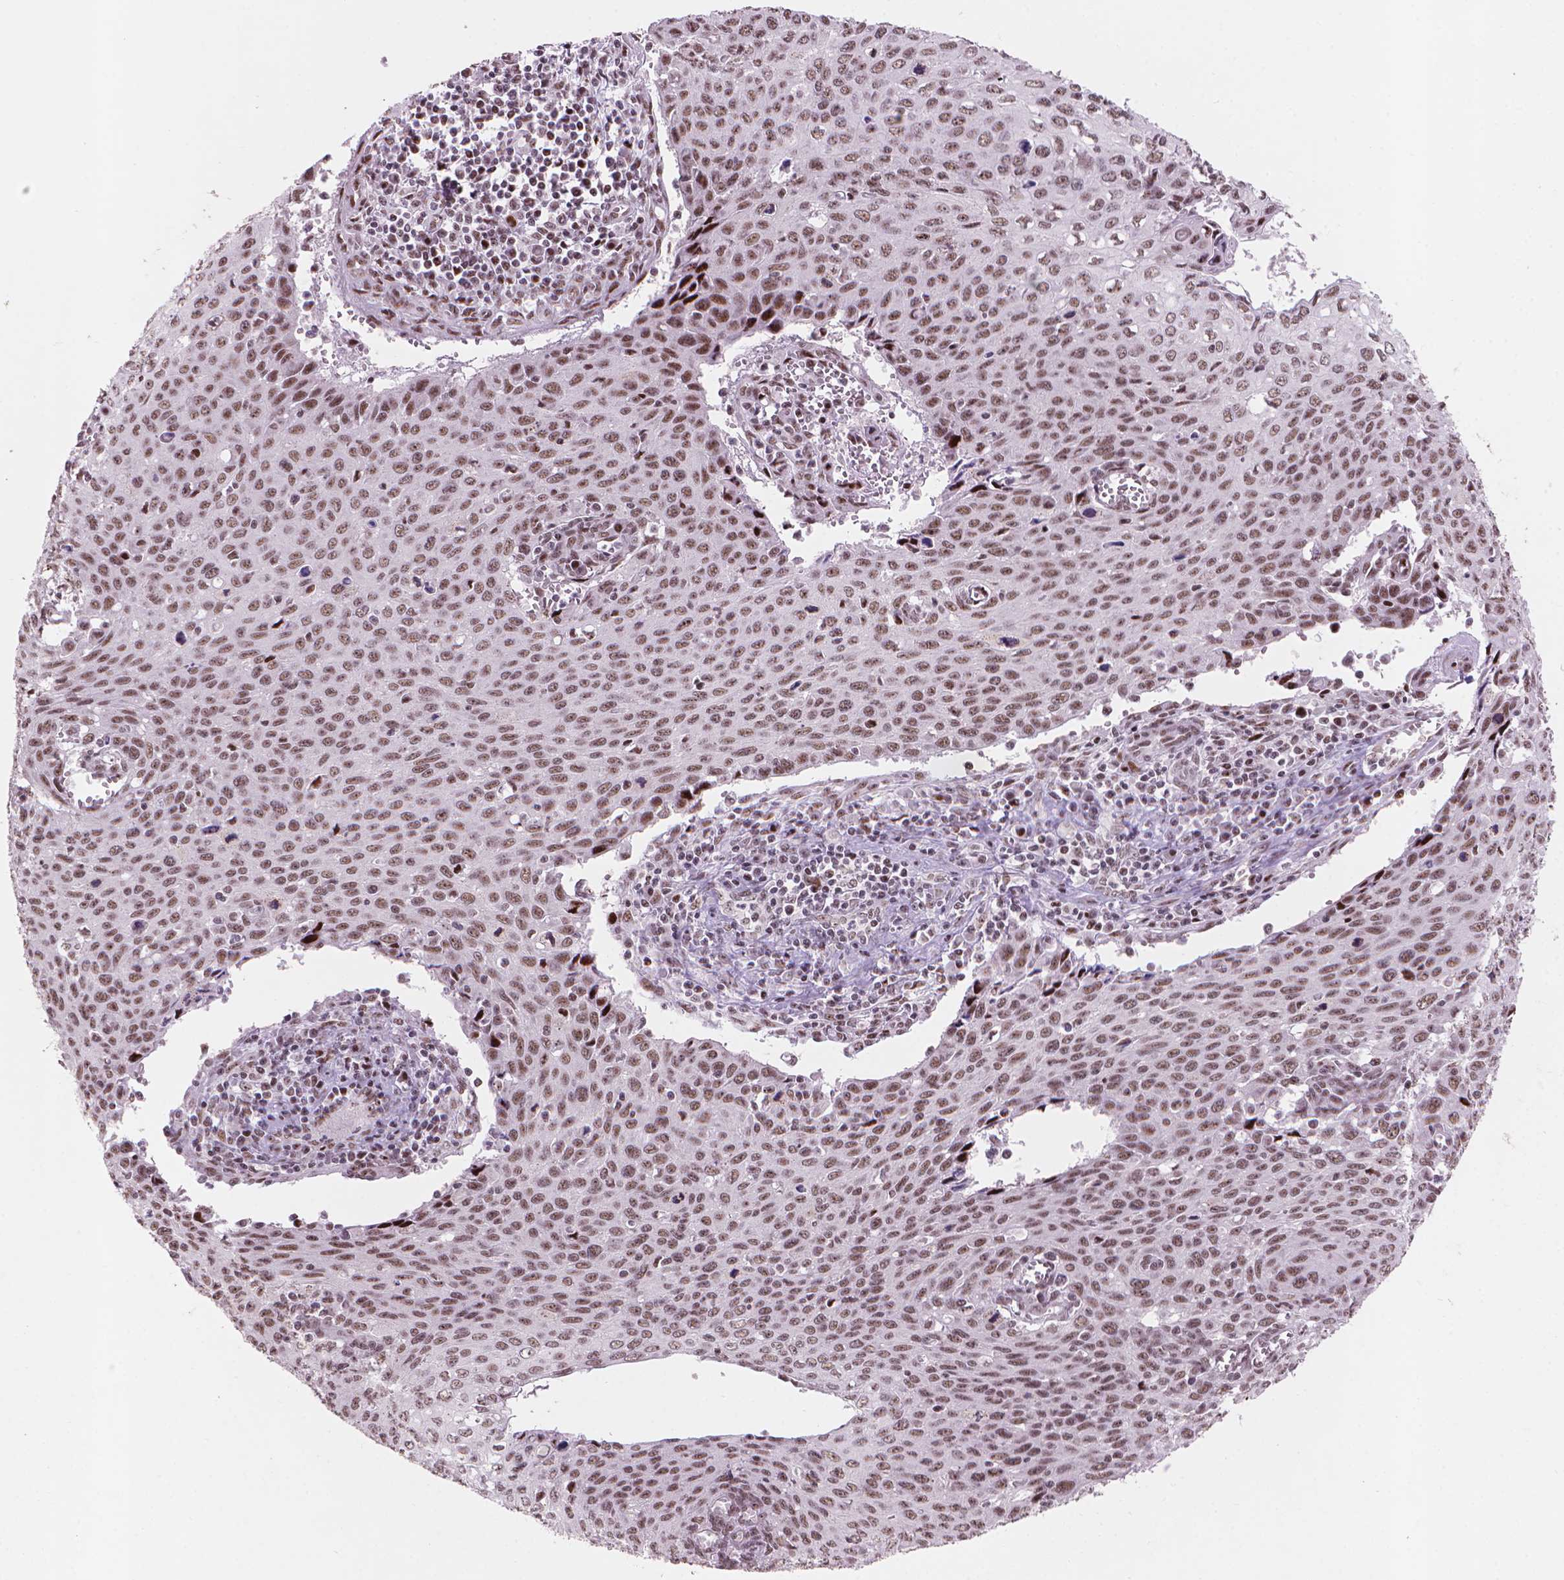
{"staining": {"intensity": "moderate", "quantity": ">75%", "location": "nuclear"}, "tissue": "cervical cancer", "cell_type": "Tumor cells", "image_type": "cancer", "snomed": [{"axis": "morphology", "description": "Squamous cell carcinoma, NOS"}, {"axis": "topography", "description": "Cervix"}], "caption": "This is an image of immunohistochemistry staining of cervical cancer, which shows moderate positivity in the nuclear of tumor cells.", "gene": "HES7", "patient": {"sex": "female", "age": 38}}